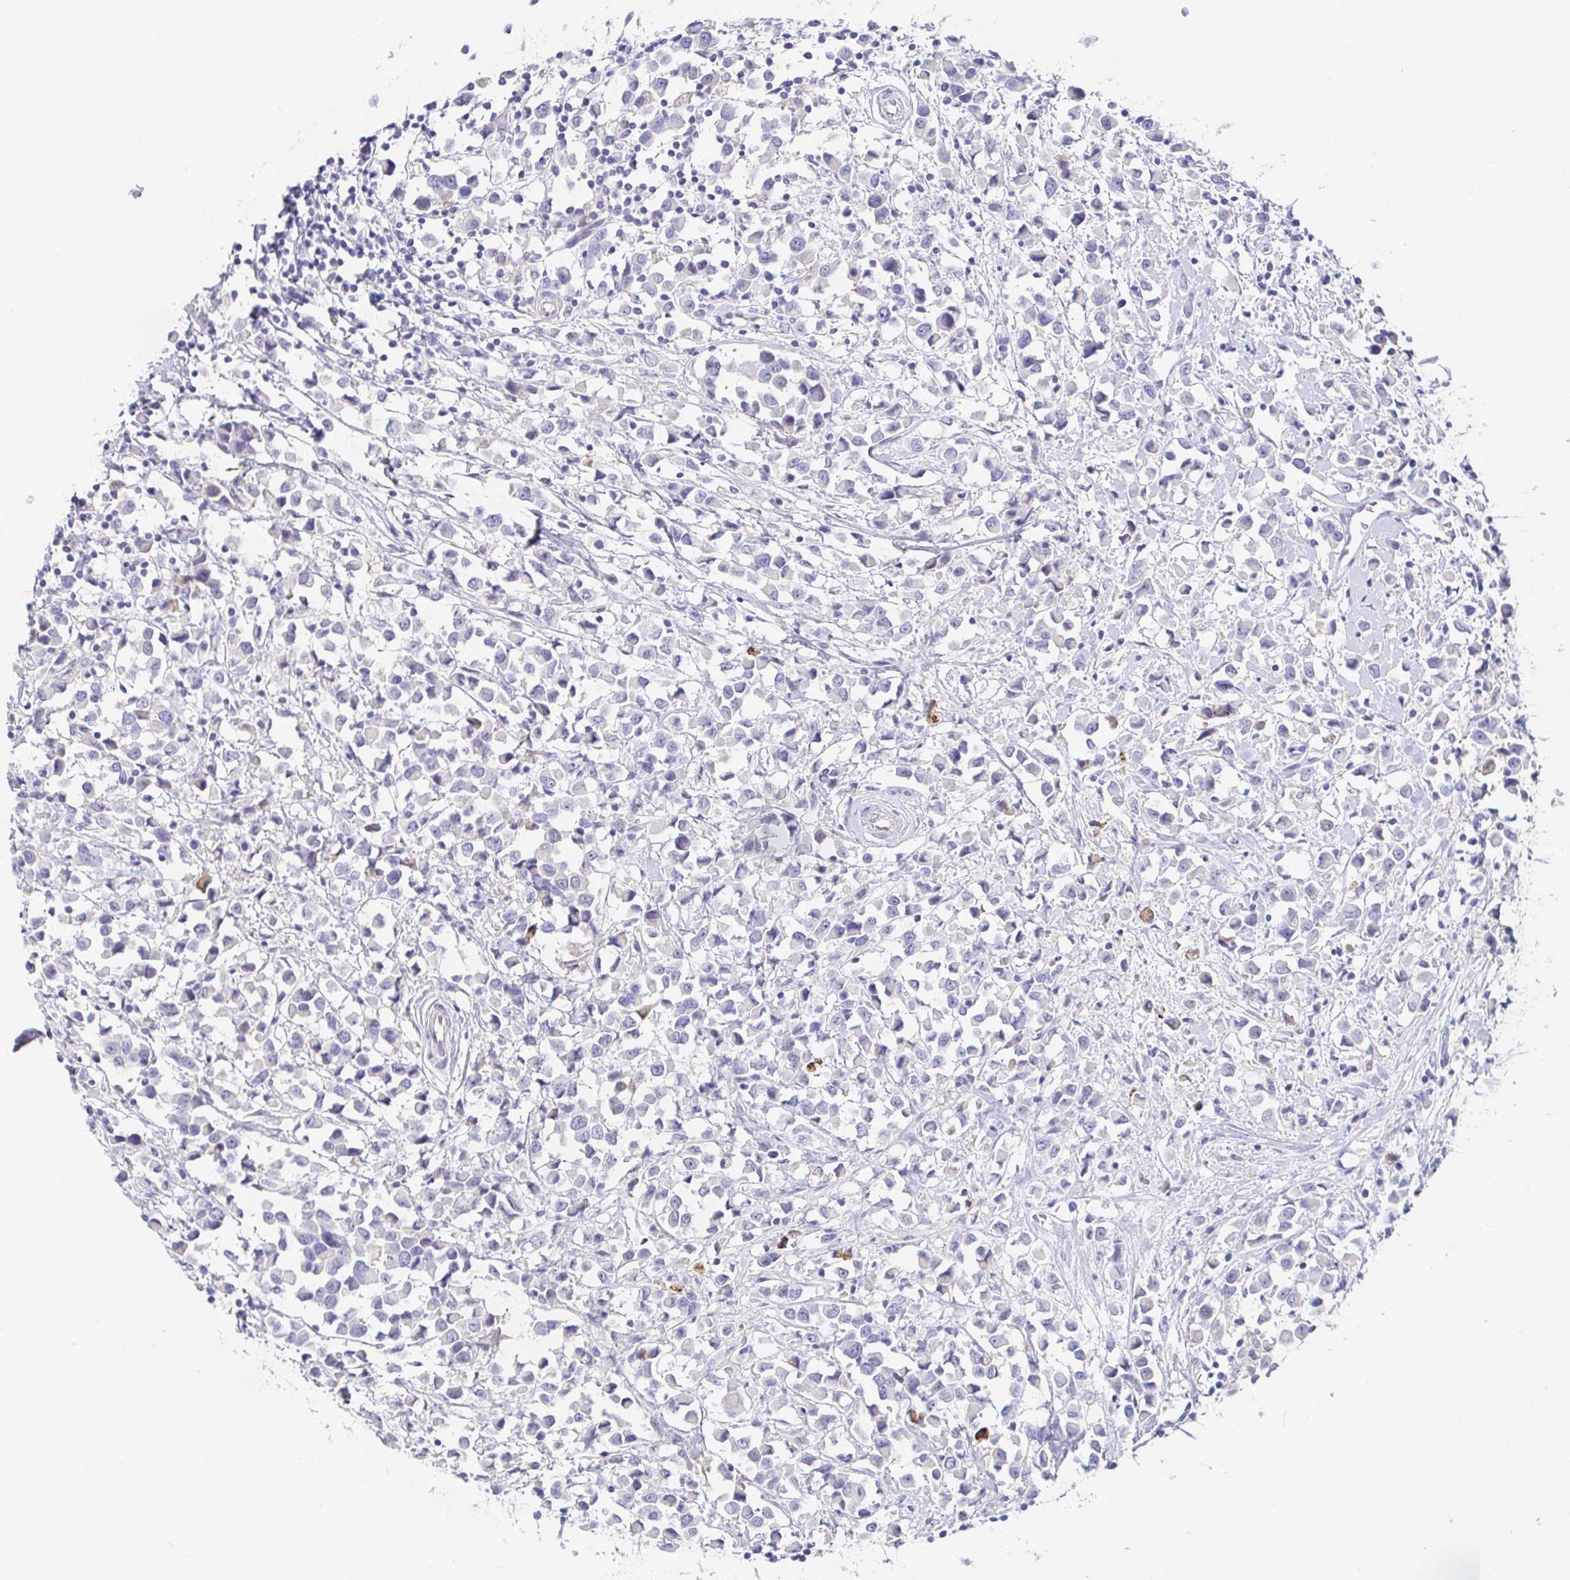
{"staining": {"intensity": "negative", "quantity": "none", "location": "none"}, "tissue": "breast cancer", "cell_type": "Tumor cells", "image_type": "cancer", "snomed": [{"axis": "morphology", "description": "Duct carcinoma"}, {"axis": "topography", "description": "Breast"}], "caption": "High power microscopy photomicrograph of an IHC histopathology image of breast infiltrating ductal carcinoma, revealing no significant positivity in tumor cells. (DAB (3,3'-diaminobenzidine) immunohistochemistry with hematoxylin counter stain).", "gene": "PDE6B", "patient": {"sex": "female", "age": 61}}